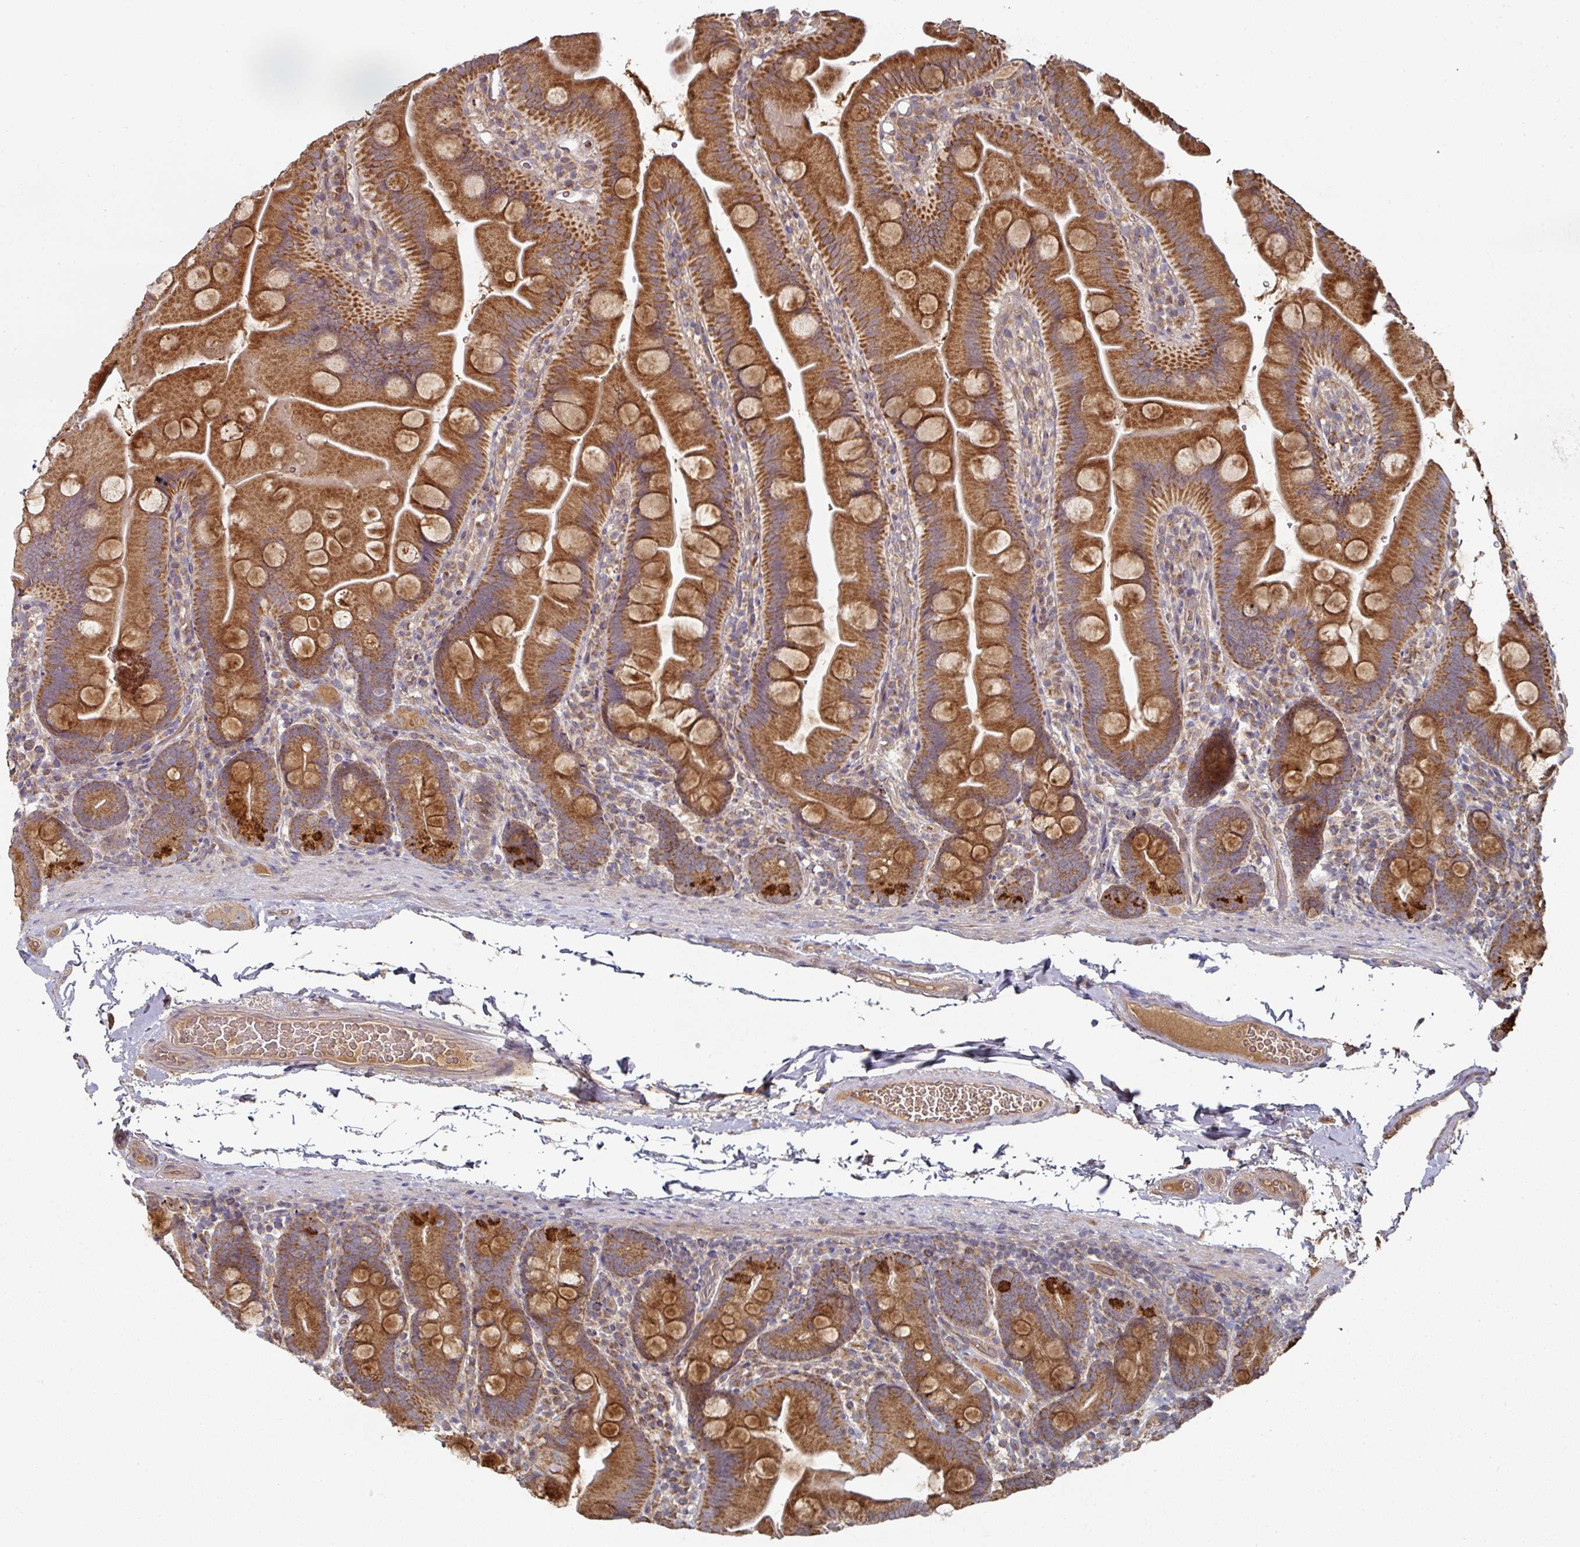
{"staining": {"intensity": "strong", "quantity": ">75%", "location": "cytoplasmic/membranous"}, "tissue": "small intestine", "cell_type": "Glandular cells", "image_type": "normal", "snomed": [{"axis": "morphology", "description": "Normal tissue, NOS"}, {"axis": "topography", "description": "Small intestine"}], "caption": "IHC of unremarkable small intestine demonstrates high levels of strong cytoplasmic/membranous staining in about >75% of glandular cells. The staining is performed using DAB brown chromogen to label protein expression. The nuclei are counter-stained blue using hematoxylin.", "gene": "DNAJC7", "patient": {"sex": "female", "age": 68}}